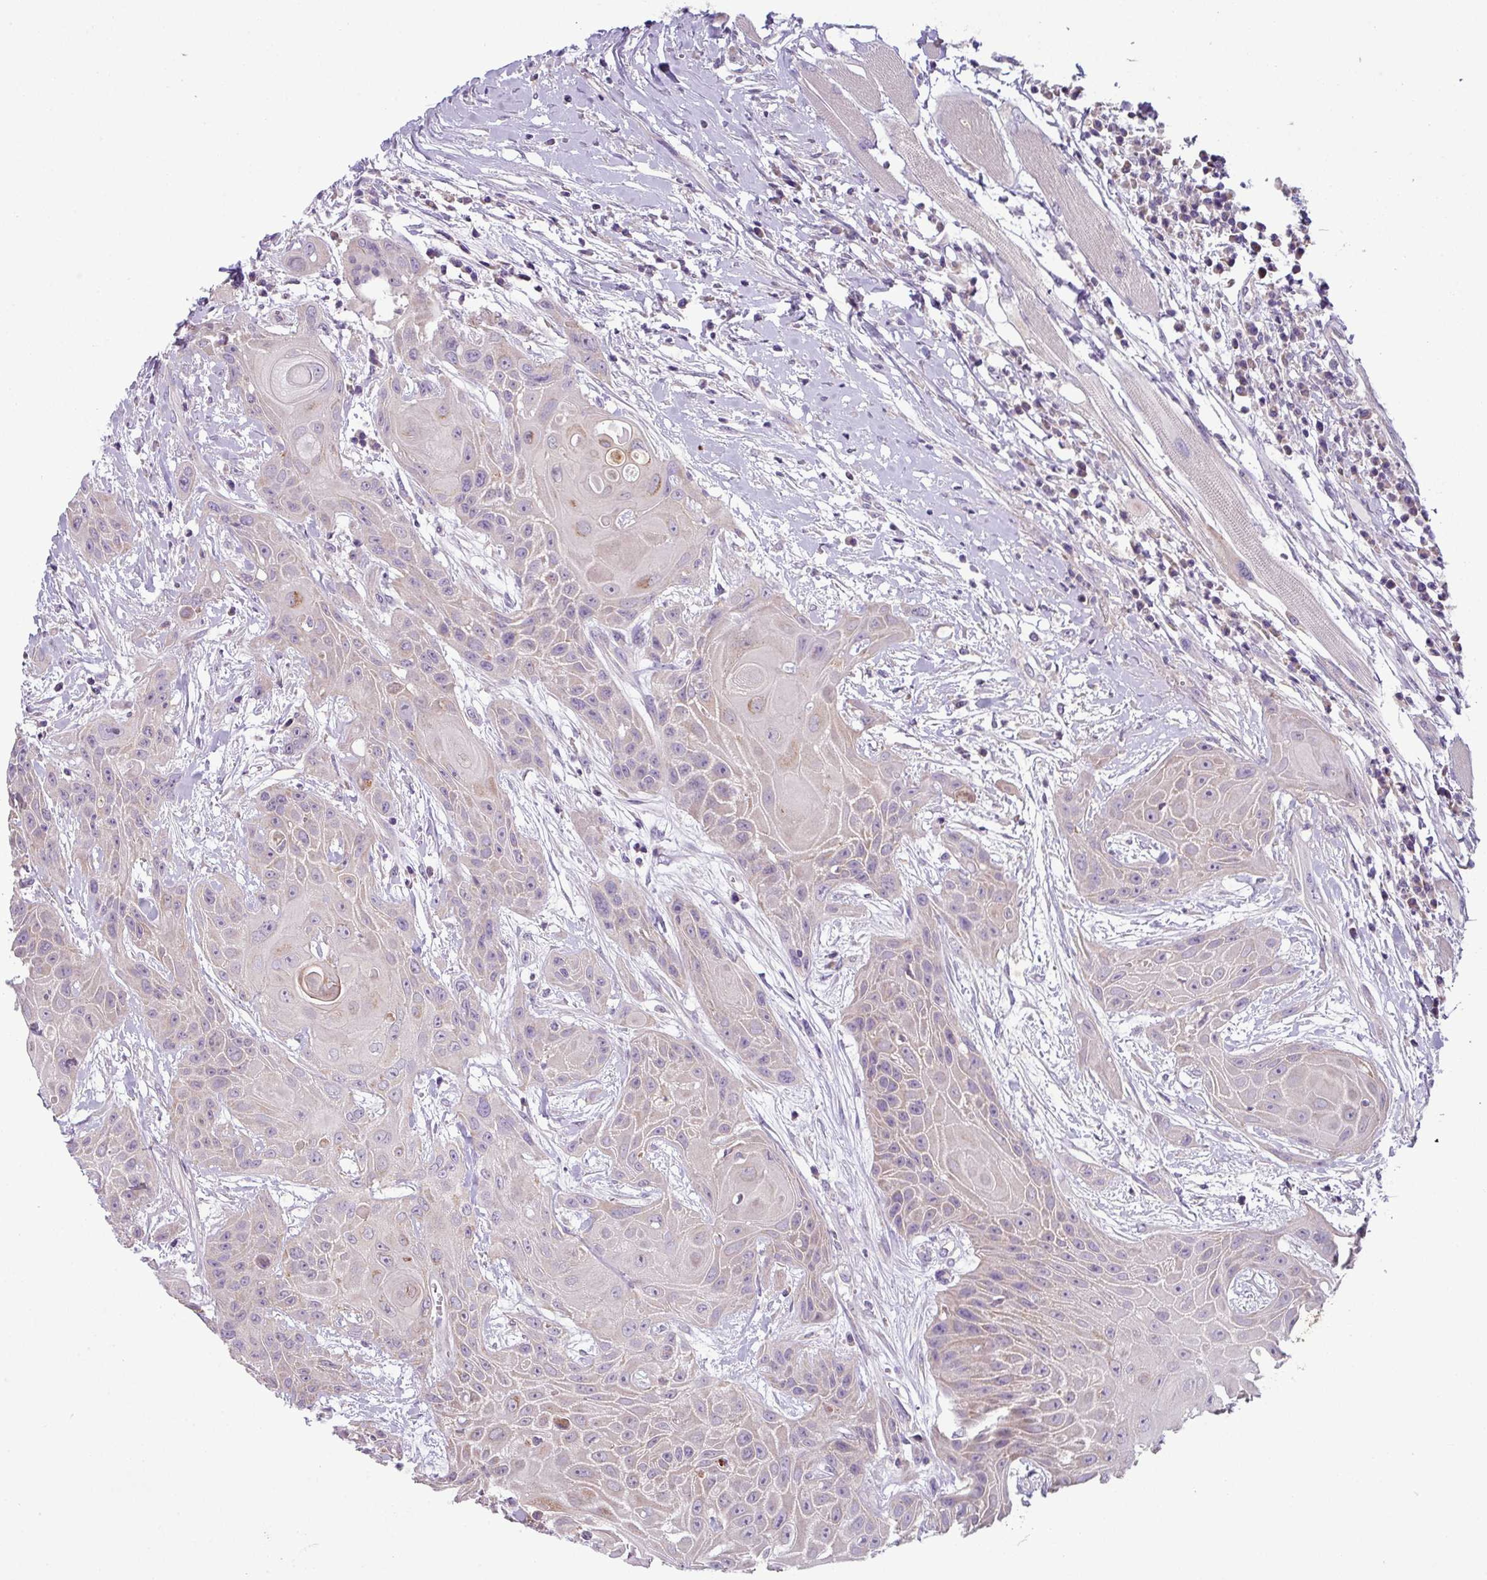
{"staining": {"intensity": "weak", "quantity": "<25%", "location": "cytoplasmic/membranous"}, "tissue": "head and neck cancer", "cell_type": "Tumor cells", "image_type": "cancer", "snomed": [{"axis": "morphology", "description": "Squamous cell carcinoma, NOS"}, {"axis": "topography", "description": "Head-Neck"}], "caption": "A histopathology image of squamous cell carcinoma (head and neck) stained for a protein reveals no brown staining in tumor cells.", "gene": "LRRC9", "patient": {"sex": "female", "age": 73}}